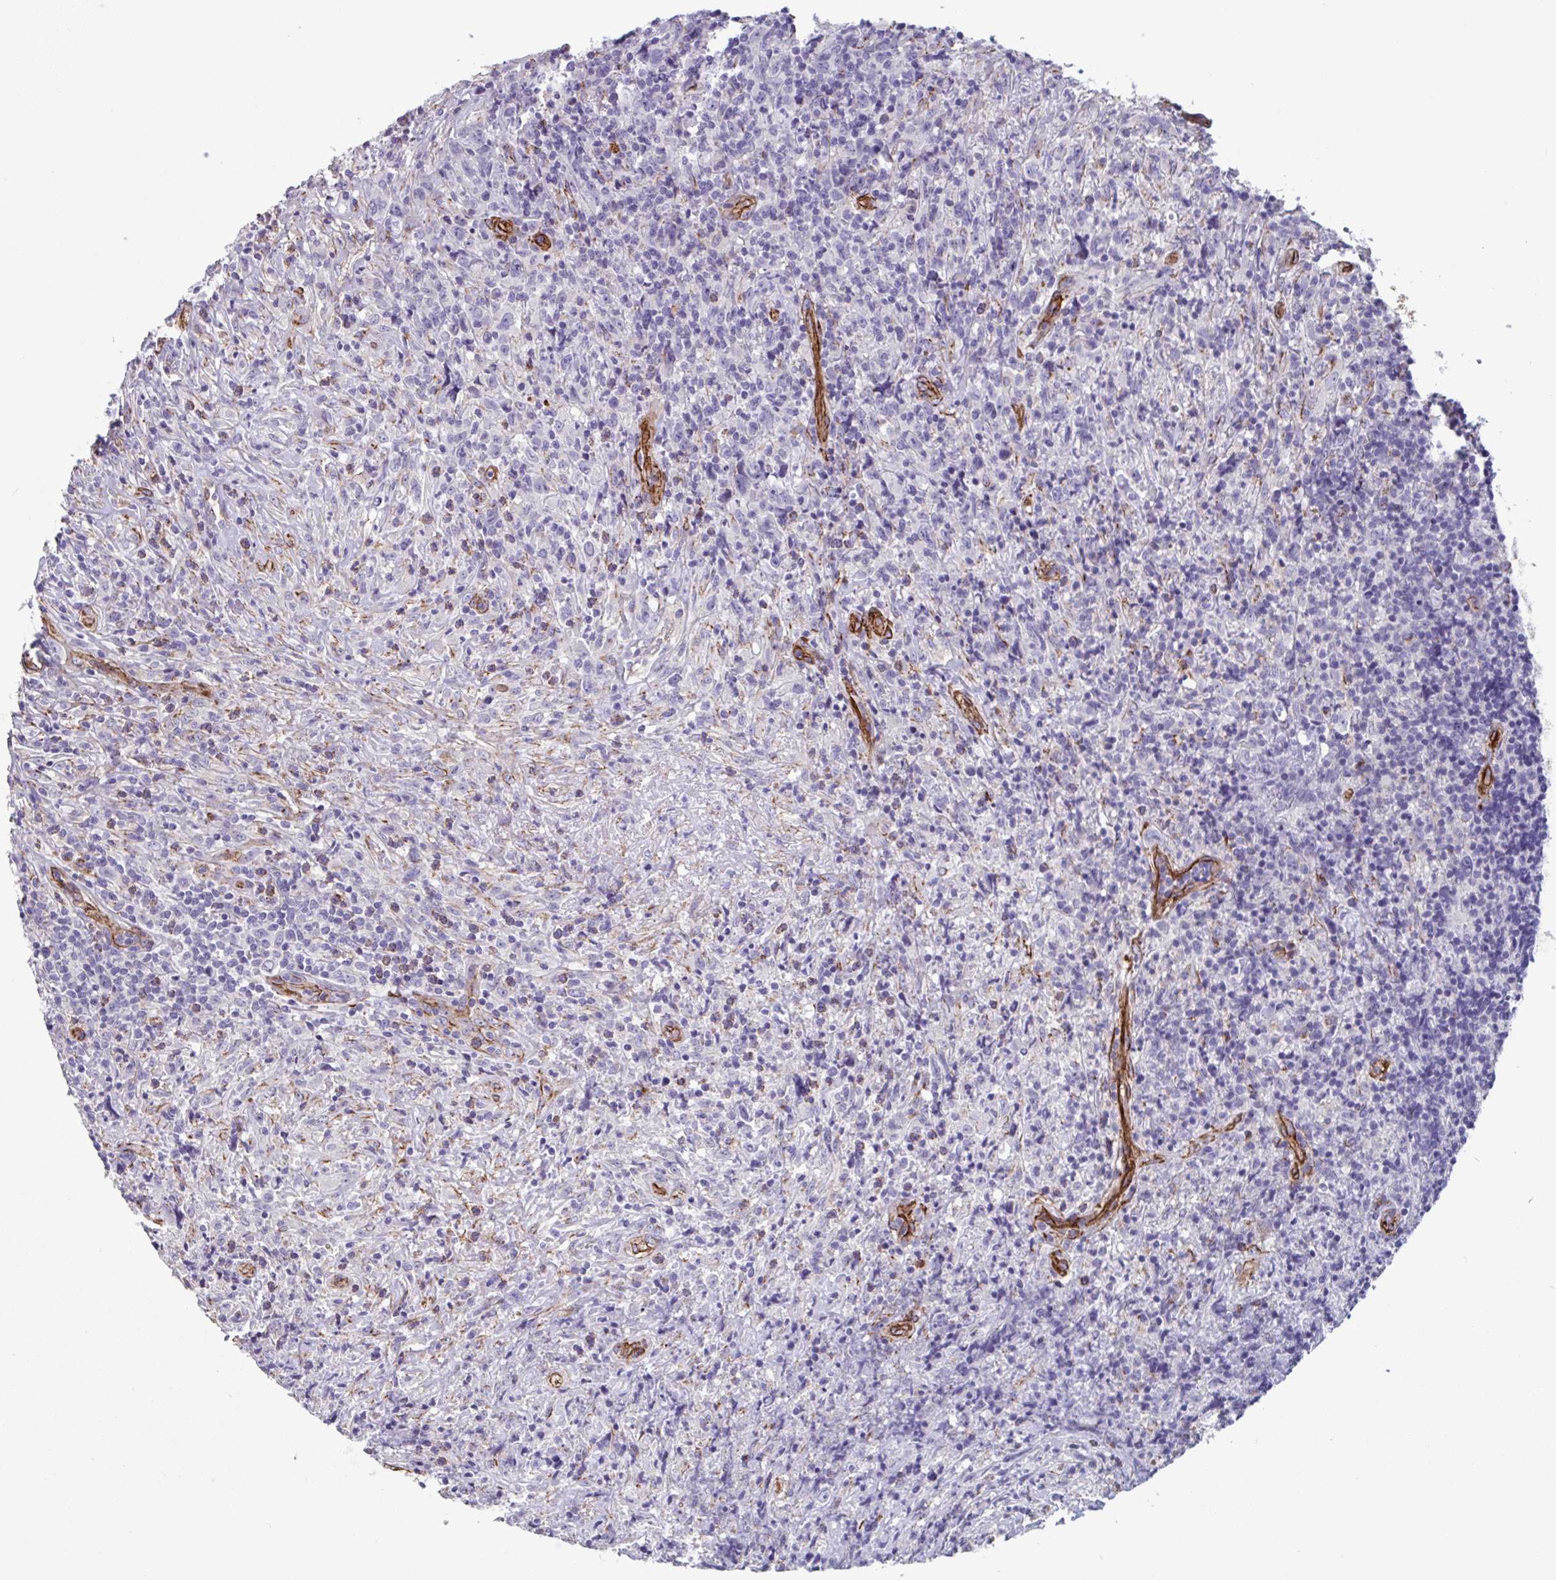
{"staining": {"intensity": "negative", "quantity": "none", "location": "none"}, "tissue": "lymphoma", "cell_type": "Tumor cells", "image_type": "cancer", "snomed": [{"axis": "morphology", "description": "Hodgkin's disease, NOS"}, {"axis": "topography", "description": "Lymph node"}], "caption": "Immunohistochemistry (IHC) of human lymphoma displays no staining in tumor cells.", "gene": "CITED4", "patient": {"sex": "female", "age": 18}}